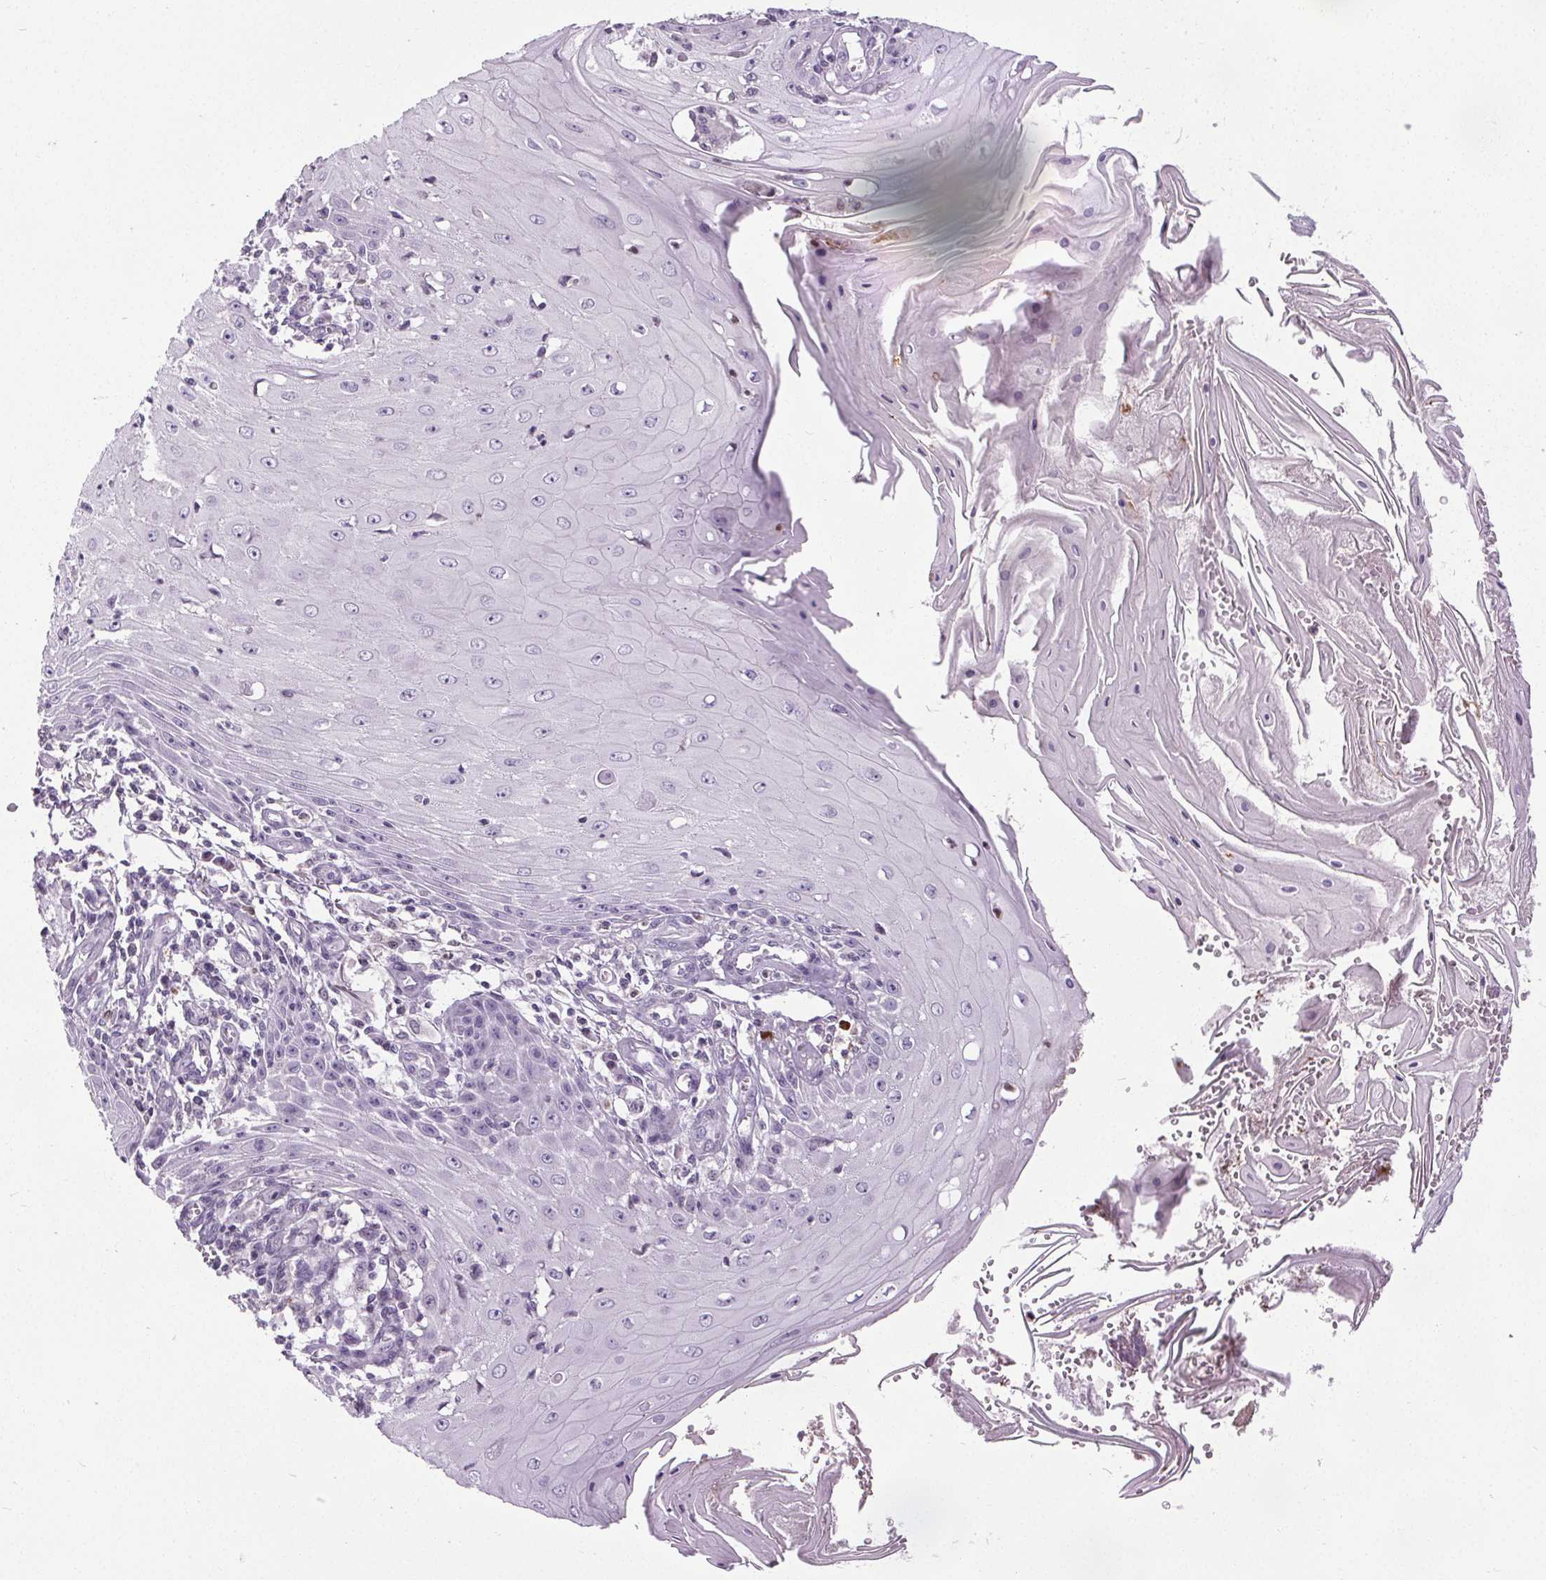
{"staining": {"intensity": "negative", "quantity": "none", "location": "none"}, "tissue": "skin cancer", "cell_type": "Tumor cells", "image_type": "cancer", "snomed": [{"axis": "morphology", "description": "Squamous cell carcinoma, NOS"}, {"axis": "topography", "description": "Skin"}], "caption": "Squamous cell carcinoma (skin) was stained to show a protein in brown. There is no significant staining in tumor cells. The staining was performed using DAB (3,3'-diaminobenzidine) to visualize the protein expression in brown, while the nuclei were stained in blue with hematoxylin (Magnification: 20x).", "gene": "TMEM240", "patient": {"sex": "female", "age": 73}}